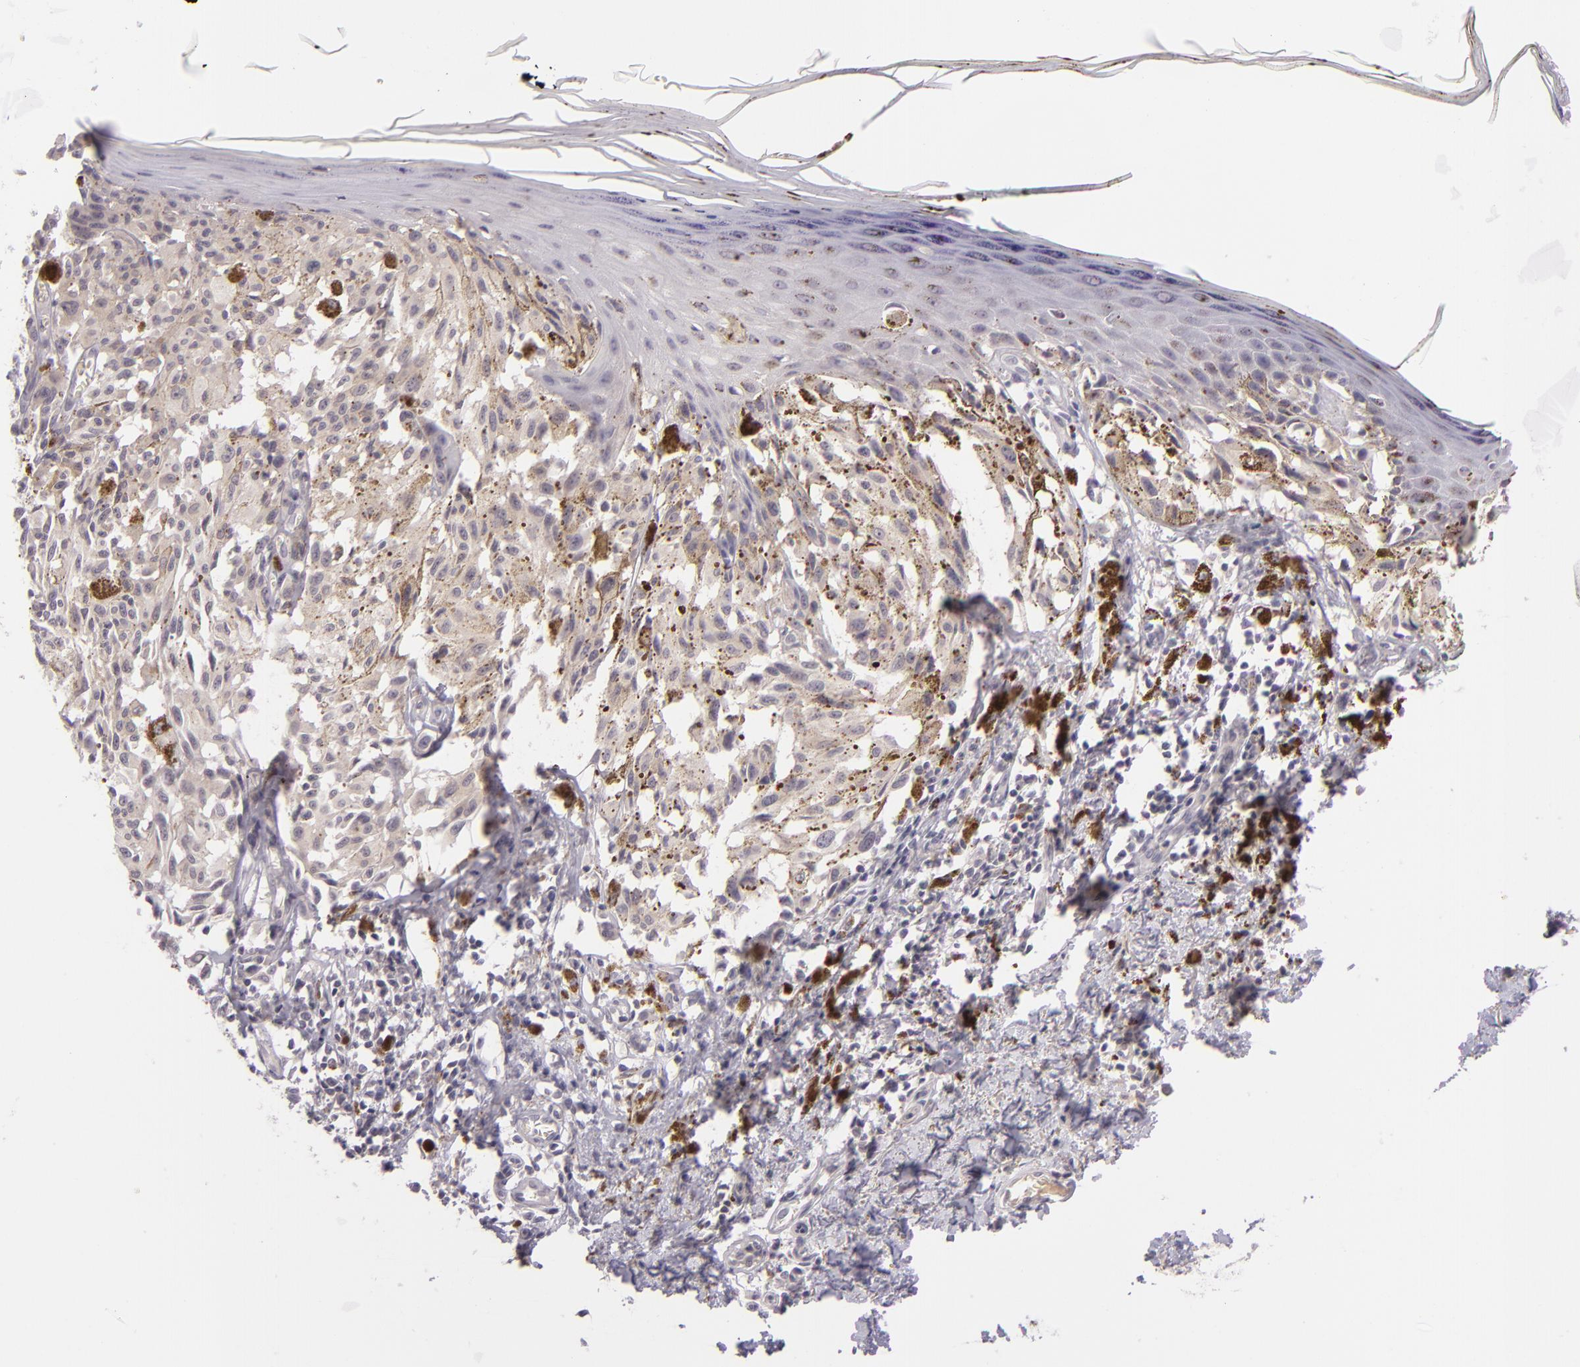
{"staining": {"intensity": "weak", "quantity": ">75%", "location": "cytoplasmic/membranous"}, "tissue": "melanoma", "cell_type": "Tumor cells", "image_type": "cancer", "snomed": [{"axis": "morphology", "description": "Malignant melanoma, NOS"}, {"axis": "topography", "description": "Skin"}], "caption": "Immunohistochemistry photomicrograph of neoplastic tissue: human malignant melanoma stained using immunohistochemistry (IHC) shows low levels of weak protein expression localized specifically in the cytoplasmic/membranous of tumor cells, appearing as a cytoplasmic/membranous brown color.", "gene": "DAG1", "patient": {"sex": "female", "age": 72}}